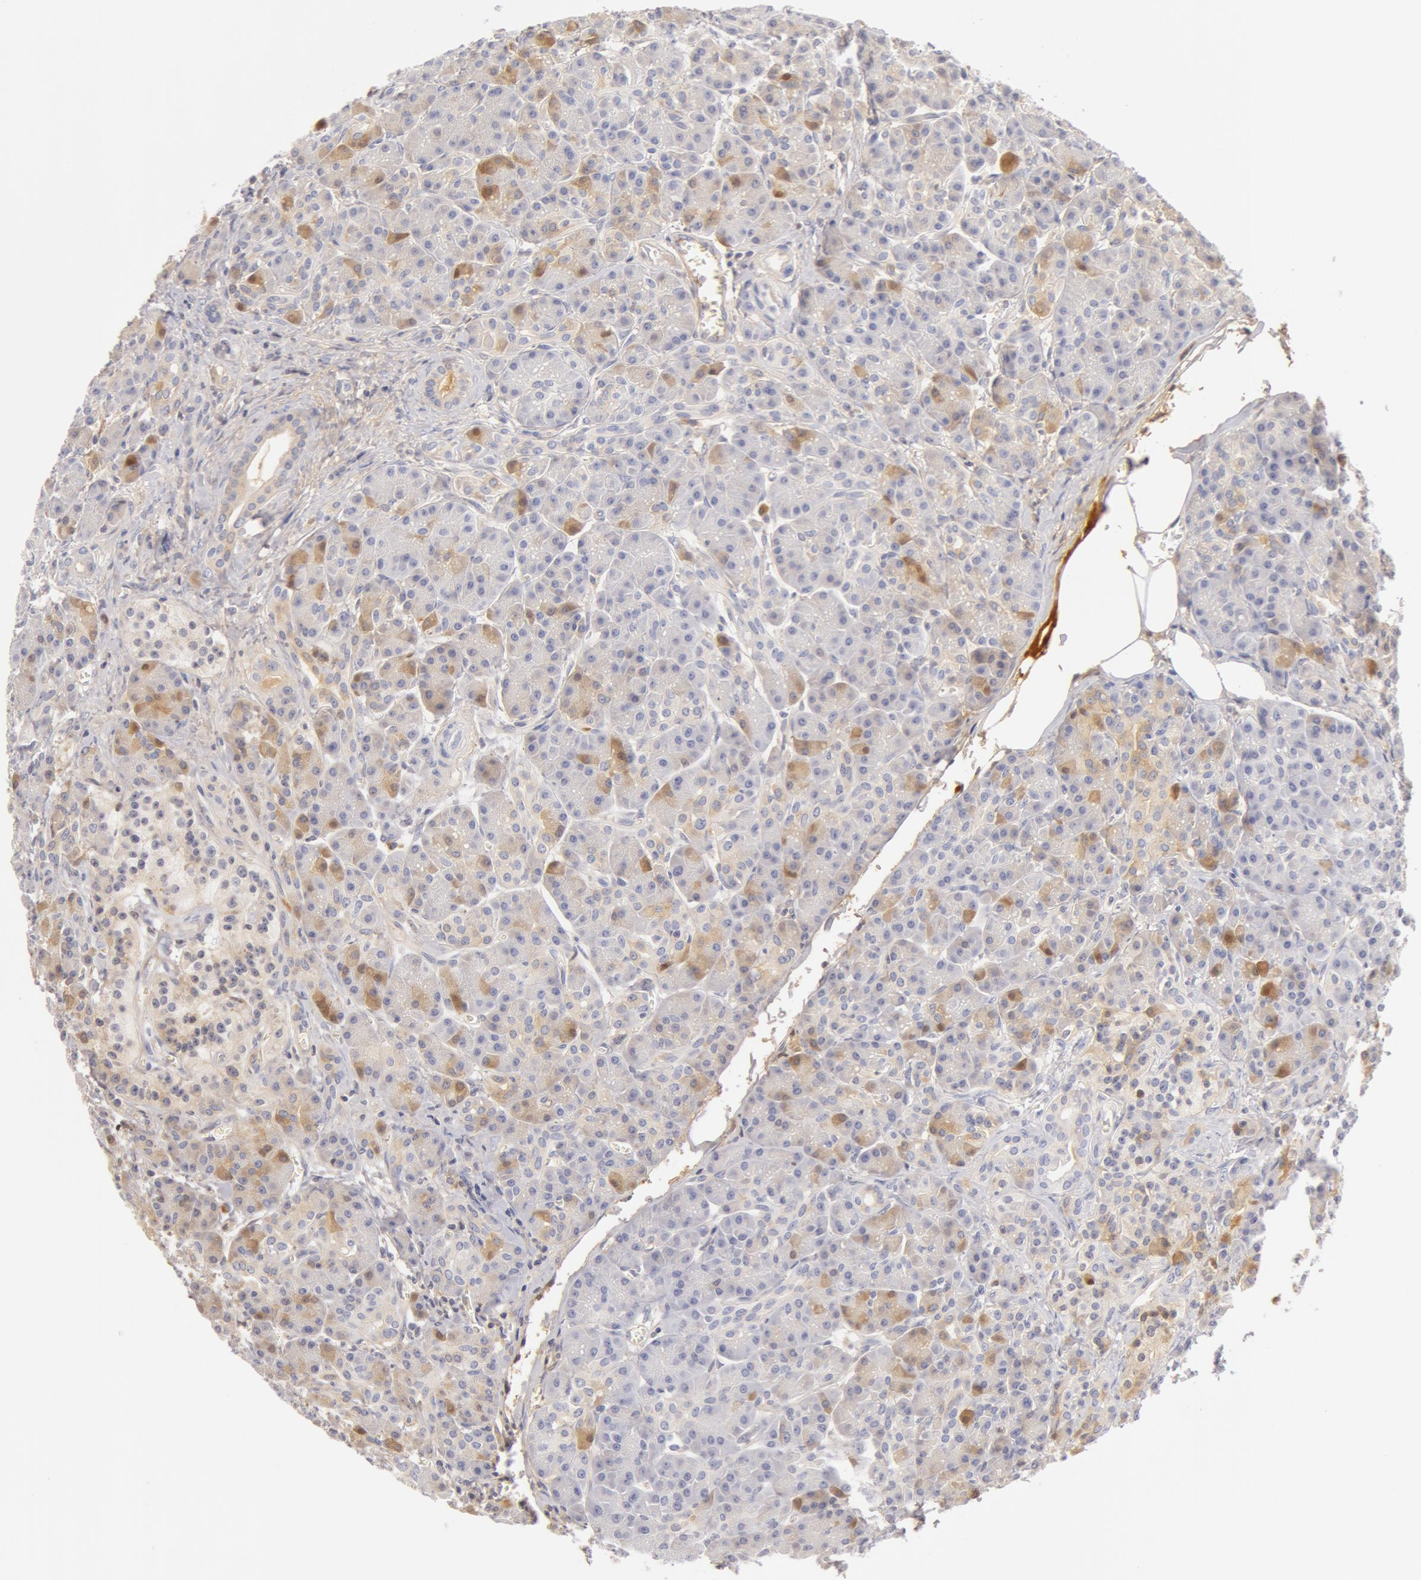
{"staining": {"intensity": "weak", "quantity": "<25%", "location": "cytoplasmic/membranous"}, "tissue": "pancreas", "cell_type": "Exocrine glandular cells", "image_type": "normal", "snomed": [{"axis": "morphology", "description": "Normal tissue, NOS"}, {"axis": "topography", "description": "Pancreas"}], "caption": "Pancreas stained for a protein using immunohistochemistry (IHC) reveals no expression exocrine glandular cells.", "gene": "AHSG", "patient": {"sex": "male", "age": 73}}